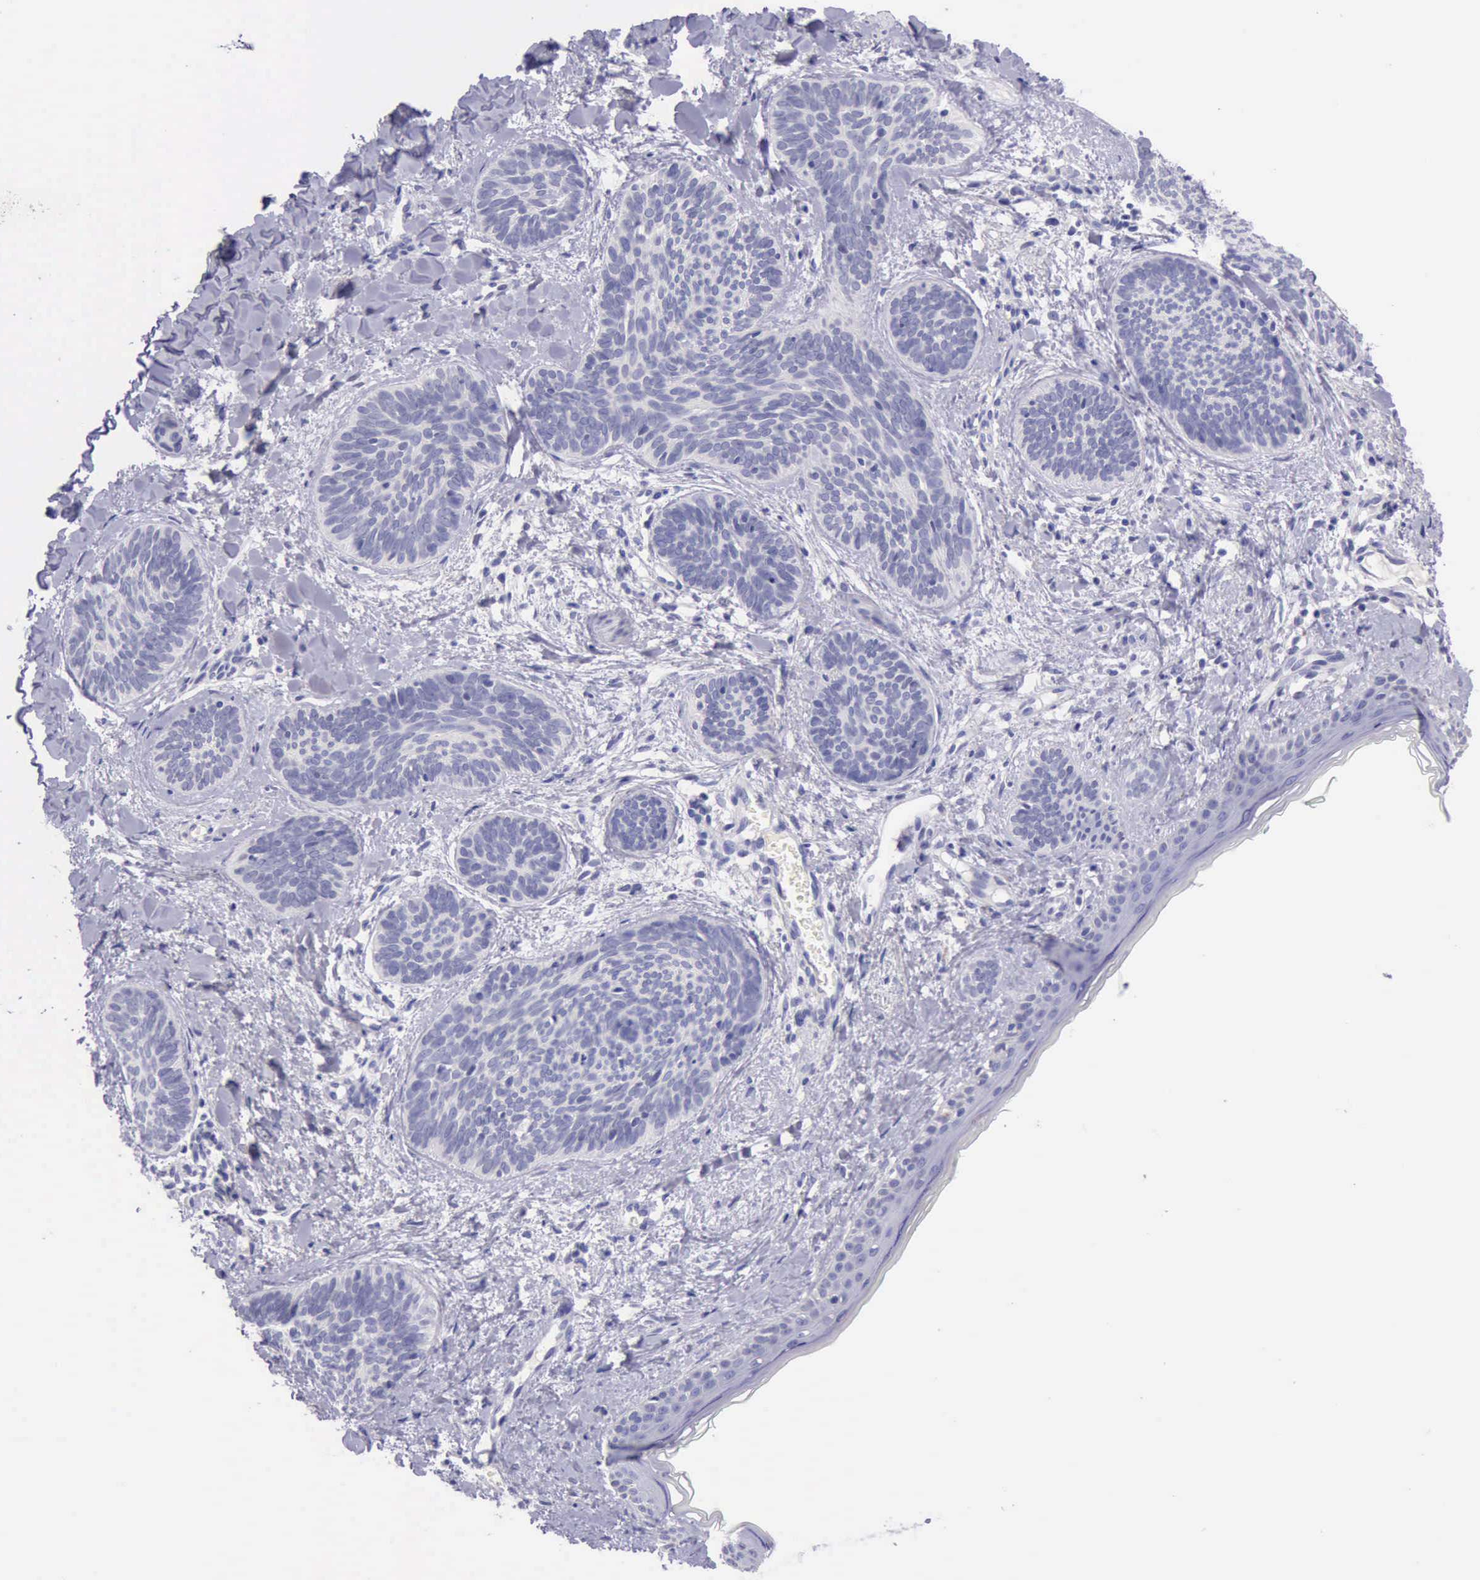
{"staining": {"intensity": "negative", "quantity": "none", "location": "none"}, "tissue": "skin cancer", "cell_type": "Tumor cells", "image_type": "cancer", "snomed": [{"axis": "morphology", "description": "Basal cell carcinoma"}, {"axis": "topography", "description": "Skin"}], "caption": "High magnification brightfield microscopy of skin cancer (basal cell carcinoma) stained with DAB (3,3'-diaminobenzidine) (brown) and counterstained with hematoxylin (blue): tumor cells show no significant positivity.", "gene": "LRFN5", "patient": {"sex": "female", "age": 81}}